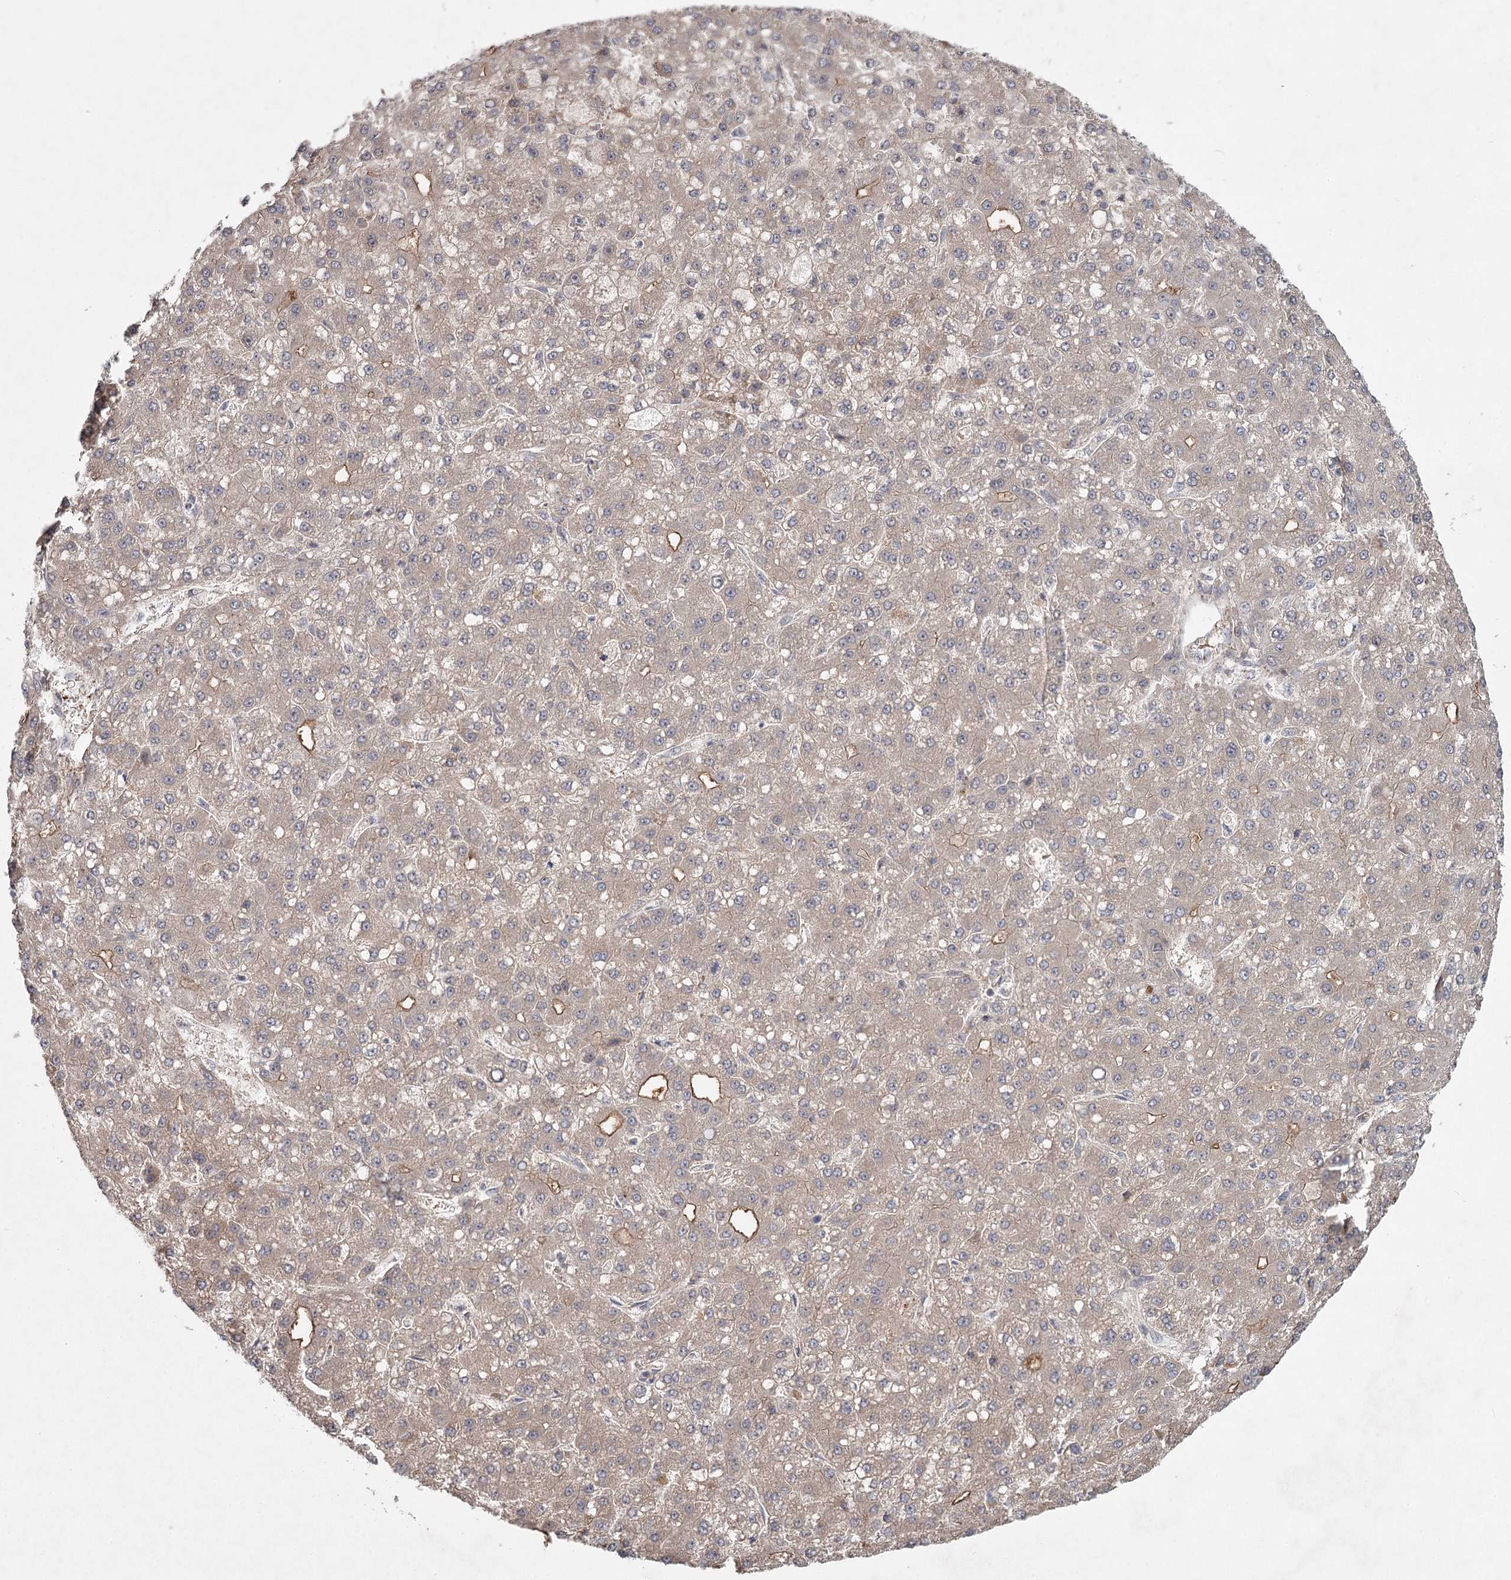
{"staining": {"intensity": "moderate", "quantity": ">75%", "location": "cytoplasmic/membranous"}, "tissue": "liver cancer", "cell_type": "Tumor cells", "image_type": "cancer", "snomed": [{"axis": "morphology", "description": "Carcinoma, Hepatocellular, NOS"}, {"axis": "topography", "description": "Liver"}], "caption": "High-magnification brightfield microscopy of liver cancer stained with DAB (3,3'-diaminobenzidine) (brown) and counterstained with hematoxylin (blue). tumor cells exhibit moderate cytoplasmic/membranous positivity is seen in about>75% of cells.", "gene": "DHRS9", "patient": {"sex": "male", "age": 67}}